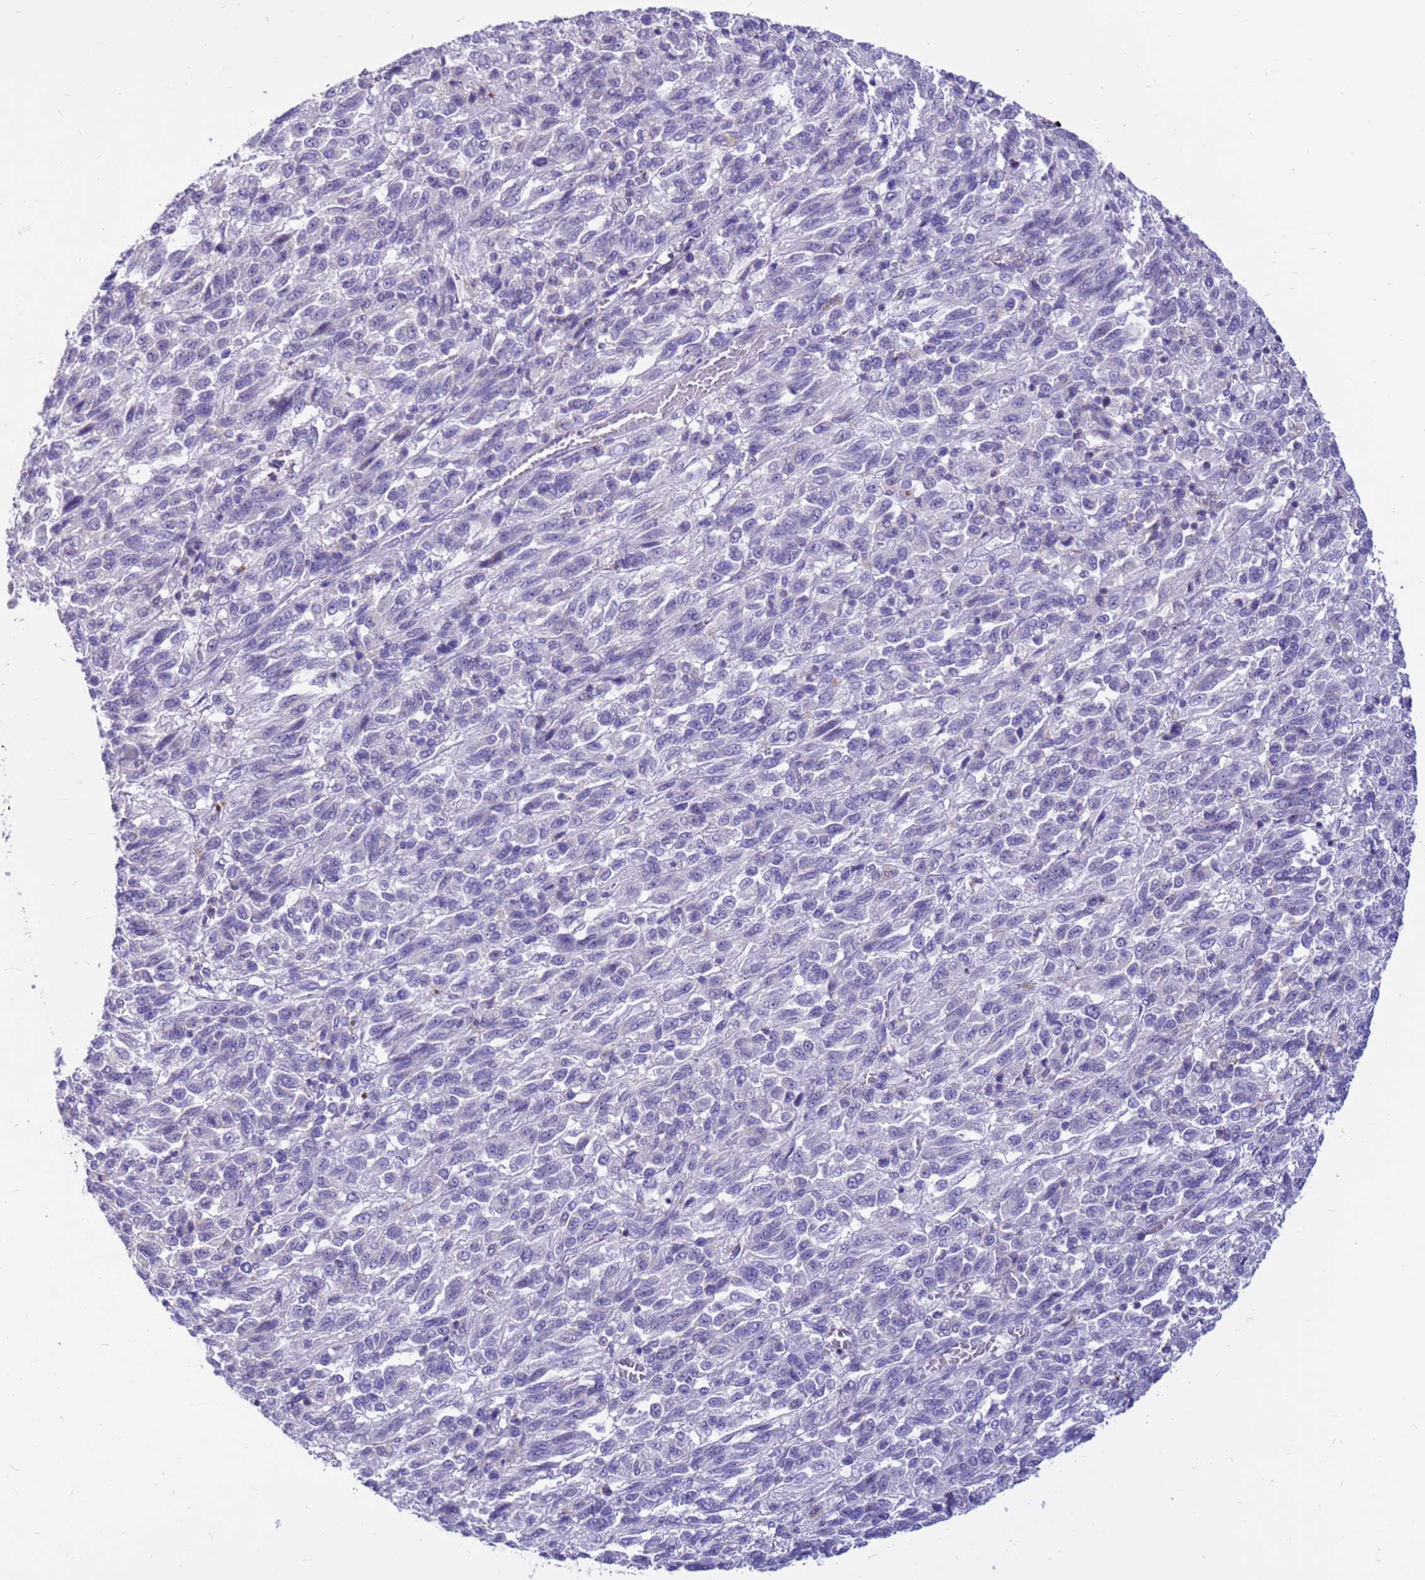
{"staining": {"intensity": "negative", "quantity": "none", "location": "none"}, "tissue": "melanoma", "cell_type": "Tumor cells", "image_type": "cancer", "snomed": [{"axis": "morphology", "description": "Malignant melanoma, Metastatic site"}, {"axis": "topography", "description": "Lung"}], "caption": "DAB immunohistochemical staining of malignant melanoma (metastatic site) demonstrates no significant positivity in tumor cells.", "gene": "PDE10A", "patient": {"sex": "male", "age": 64}}